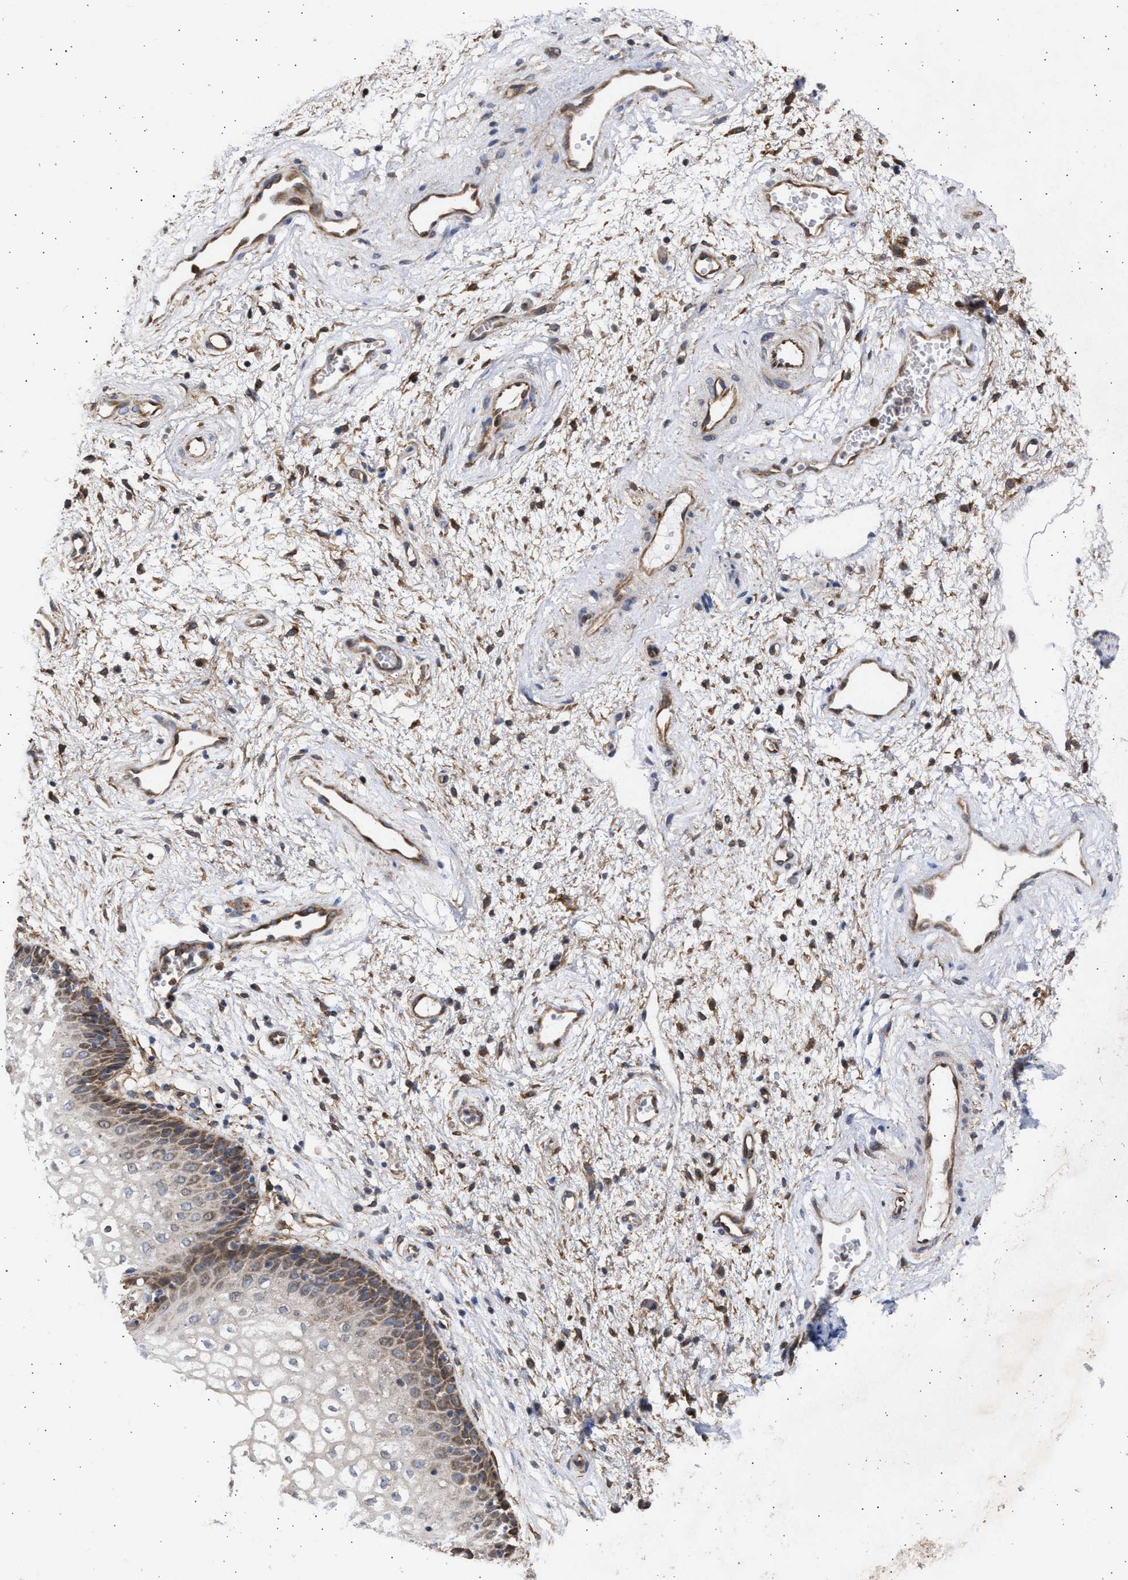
{"staining": {"intensity": "moderate", "quantity": "25%-75%", "location": "cytoplasmic/membranous"}, "tissue": "vagina", "cell_type": "Squamous epithelial cells", "image_type": "normal", "snomed": [{"axis": "morphology", "description": "Normal tissue, NOS"}, {"axis": "topography", "description": "Vagina"}], "caption": "Normal vagina shows moderate cytoplasmic/membranous expression in about 25%-75% of squamous epithelial cells.", "gene": "TTC19", "patient": {"sex": "female", "age": 34}}